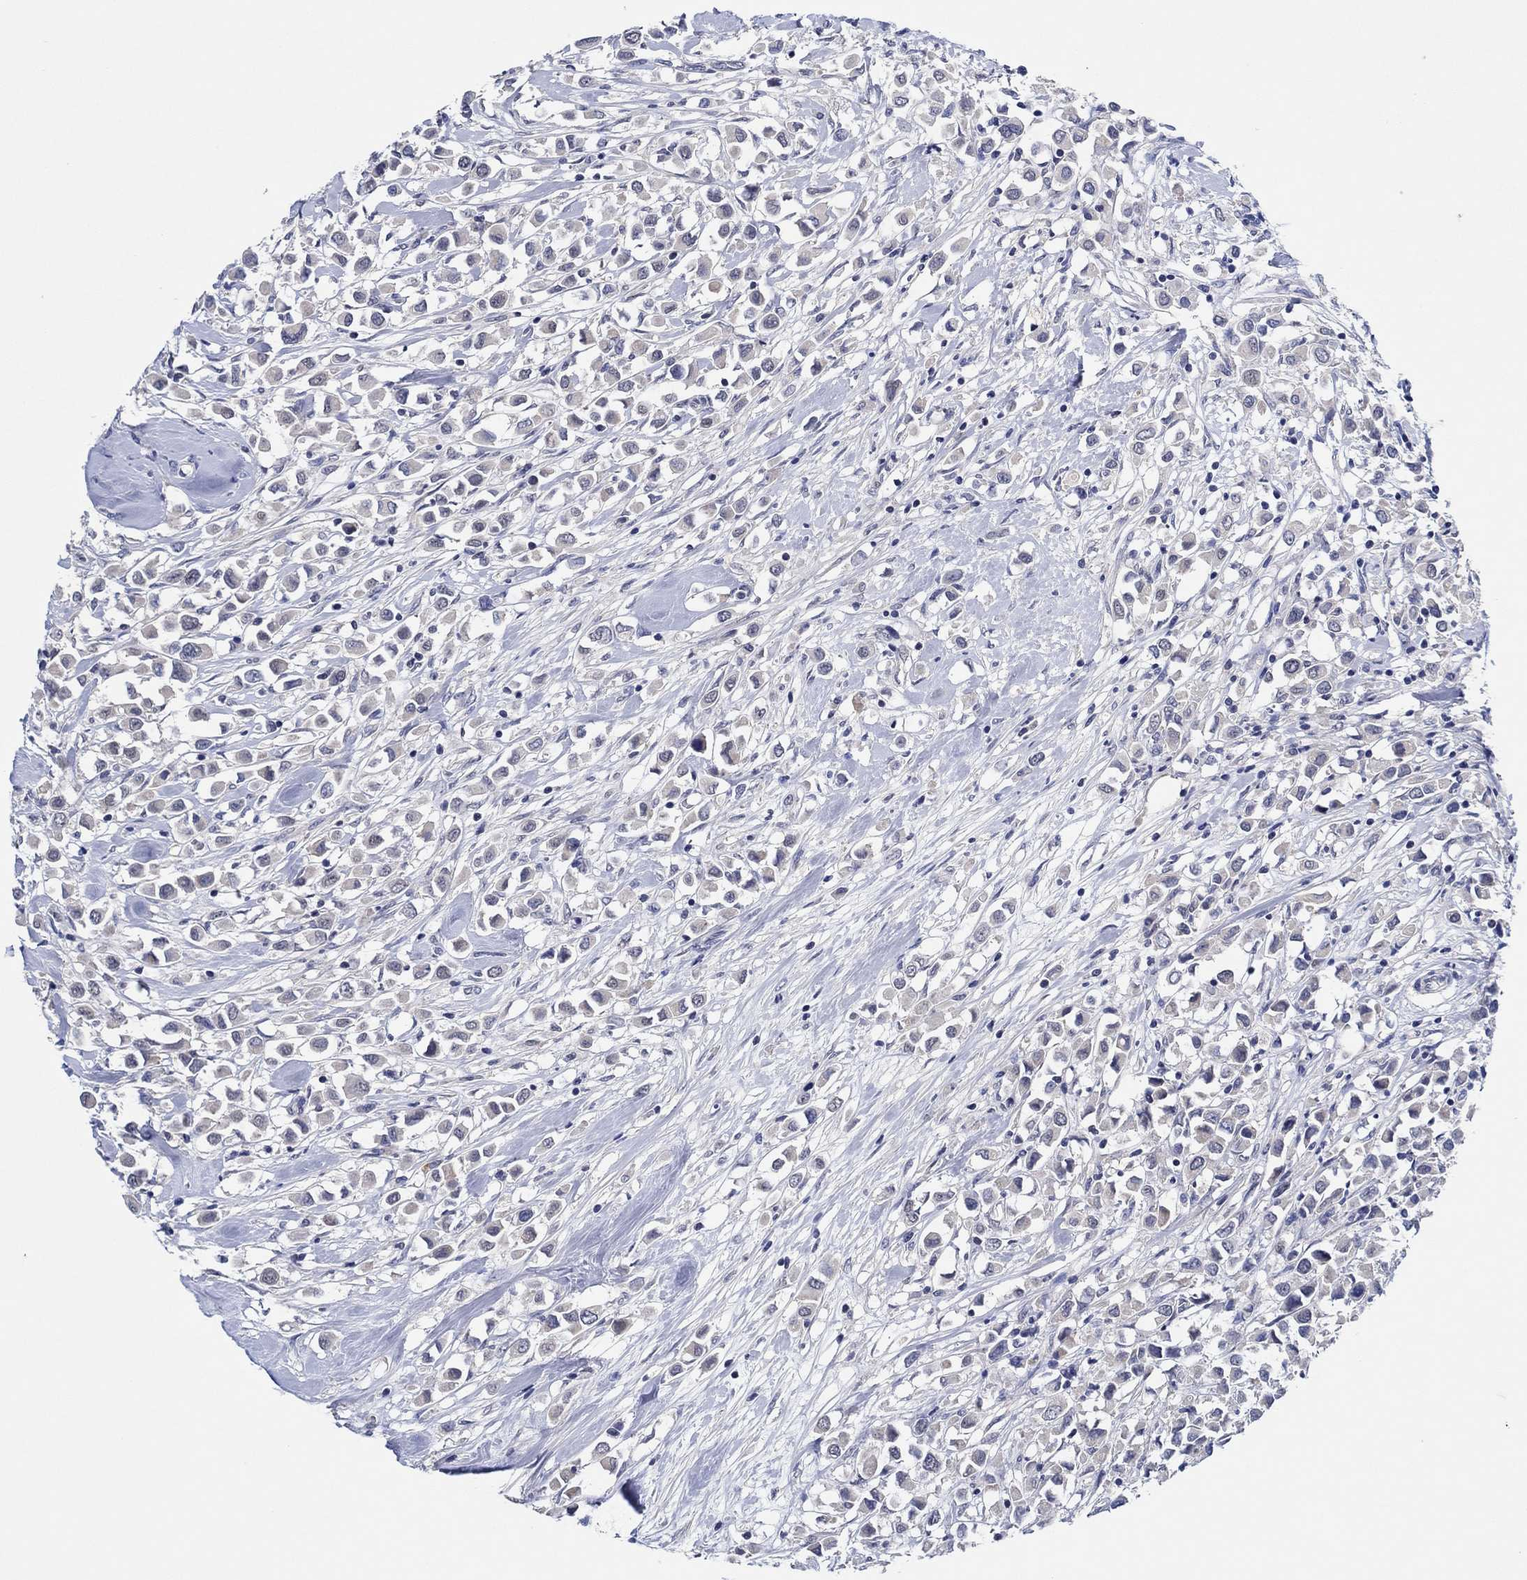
{"staining": {"intensity": "negative", "quantity": "none", "location": "none"}, "tissue": "breast cancer", "cell_type": "Tumor cells", "image_type": "cancer", "snomed": [{"axis": "morphology", "description": "Duct carcinoma"}, {"axis": "topography", "description": "Breast"}], "caption": "DAB immunohistochemical staining of human intraductal carcinoma (breast) demonstrates no significant expression in tumor cells.", "gene": "PRRT3", "patient": {"sex": "female", "age": 61}}